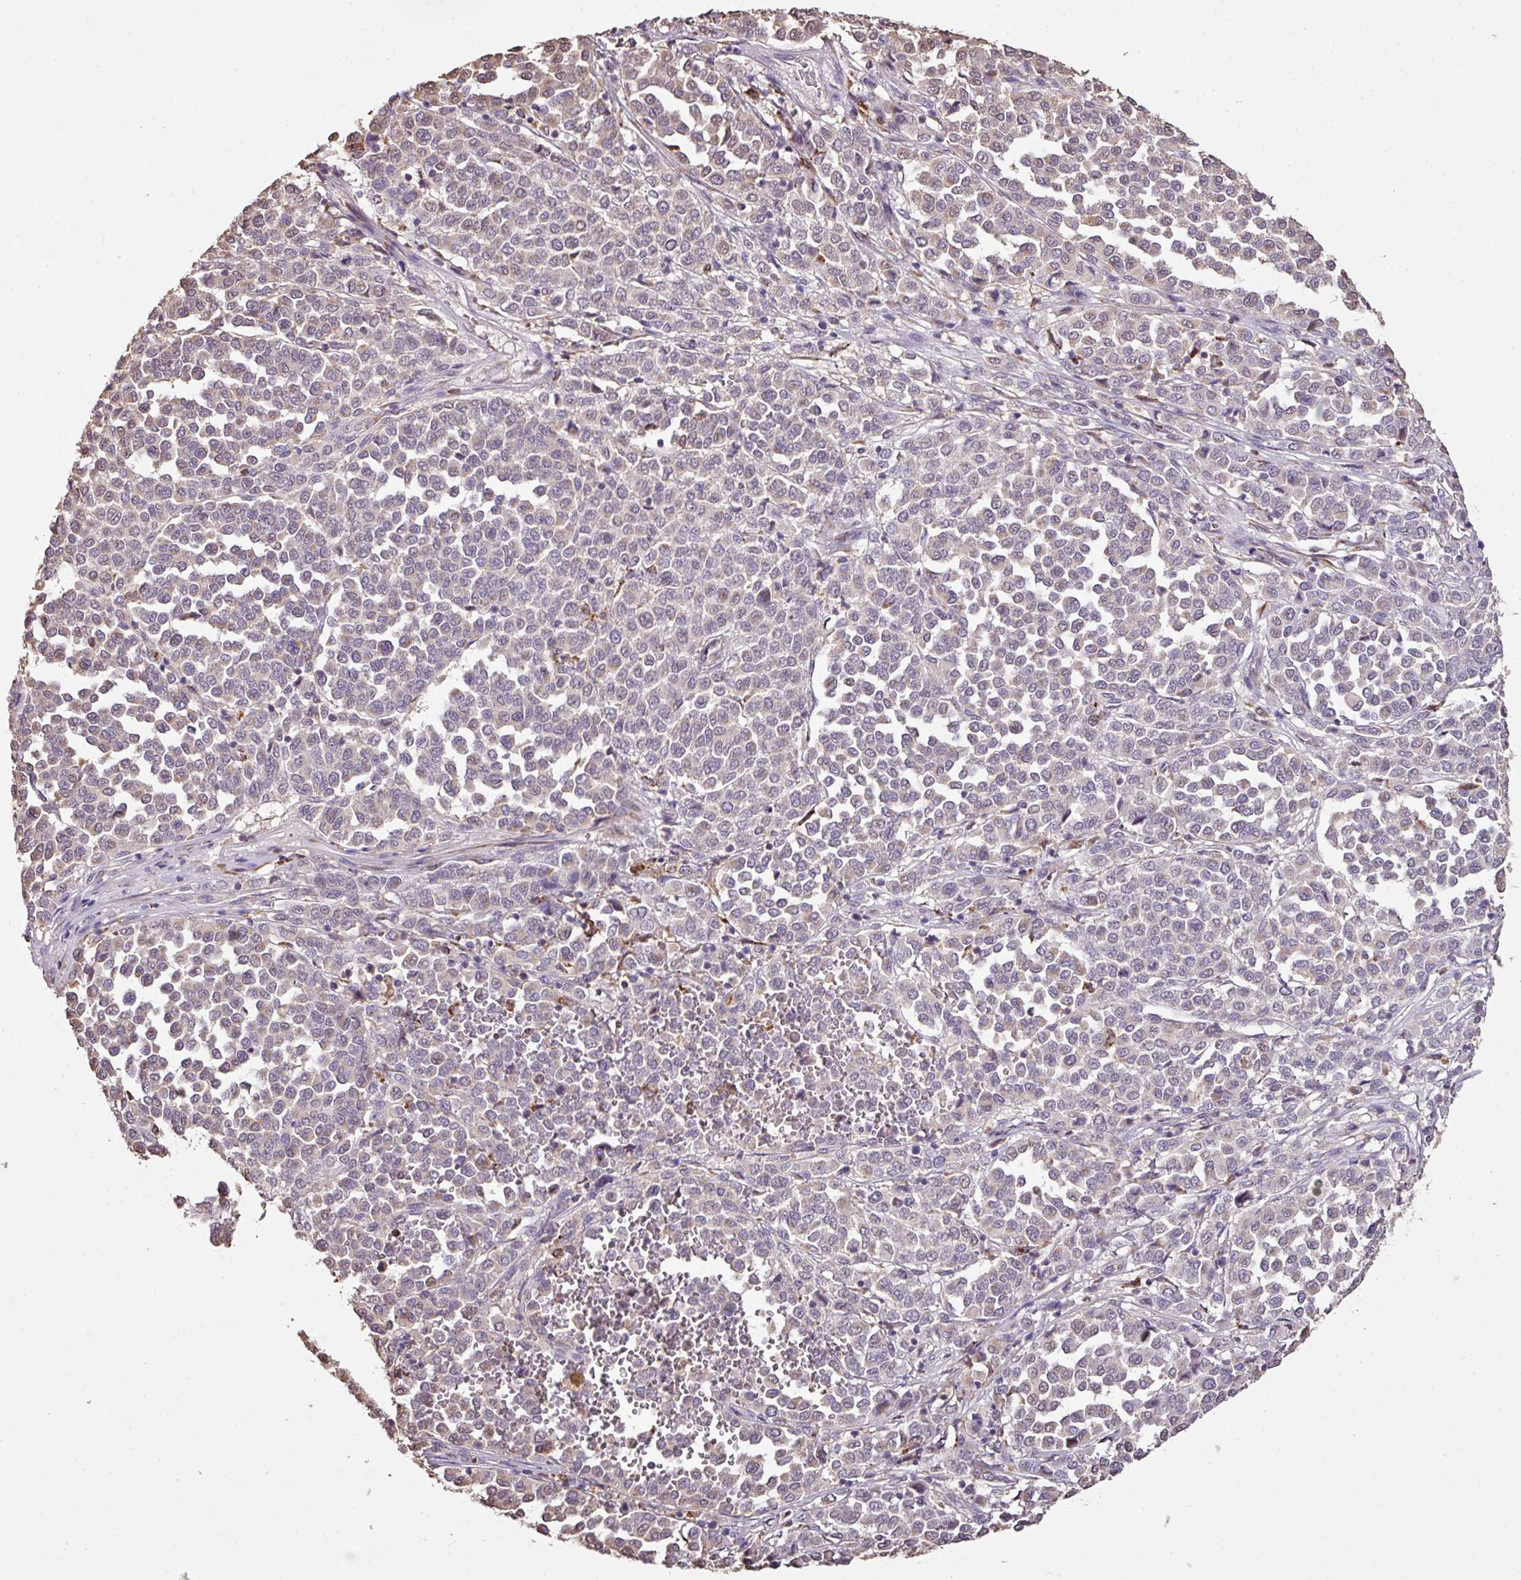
{"staining": {"intensity": "moderate", "quantity": "<25%", "location": "cytoplasmic/membranous,nuclear"}, "tissue": "melanoma", "cell_type": "Tumor cells", "image_type": "cancer", "snomed": [{"axis": "morphology", "description": "Malignant melanoma, Metastatic site"}, {"axis": "topography", "description": "Pancreas"}], "caption": "This is an image of immunohistochemistry staining of malignant melanoma (metastatic site), which shows moderate positivity in the cytoplasmic/membranous and nuclear of tumor cells.", "gene": "SMCO4", "patient": {"sex": "female", "age": 30}}